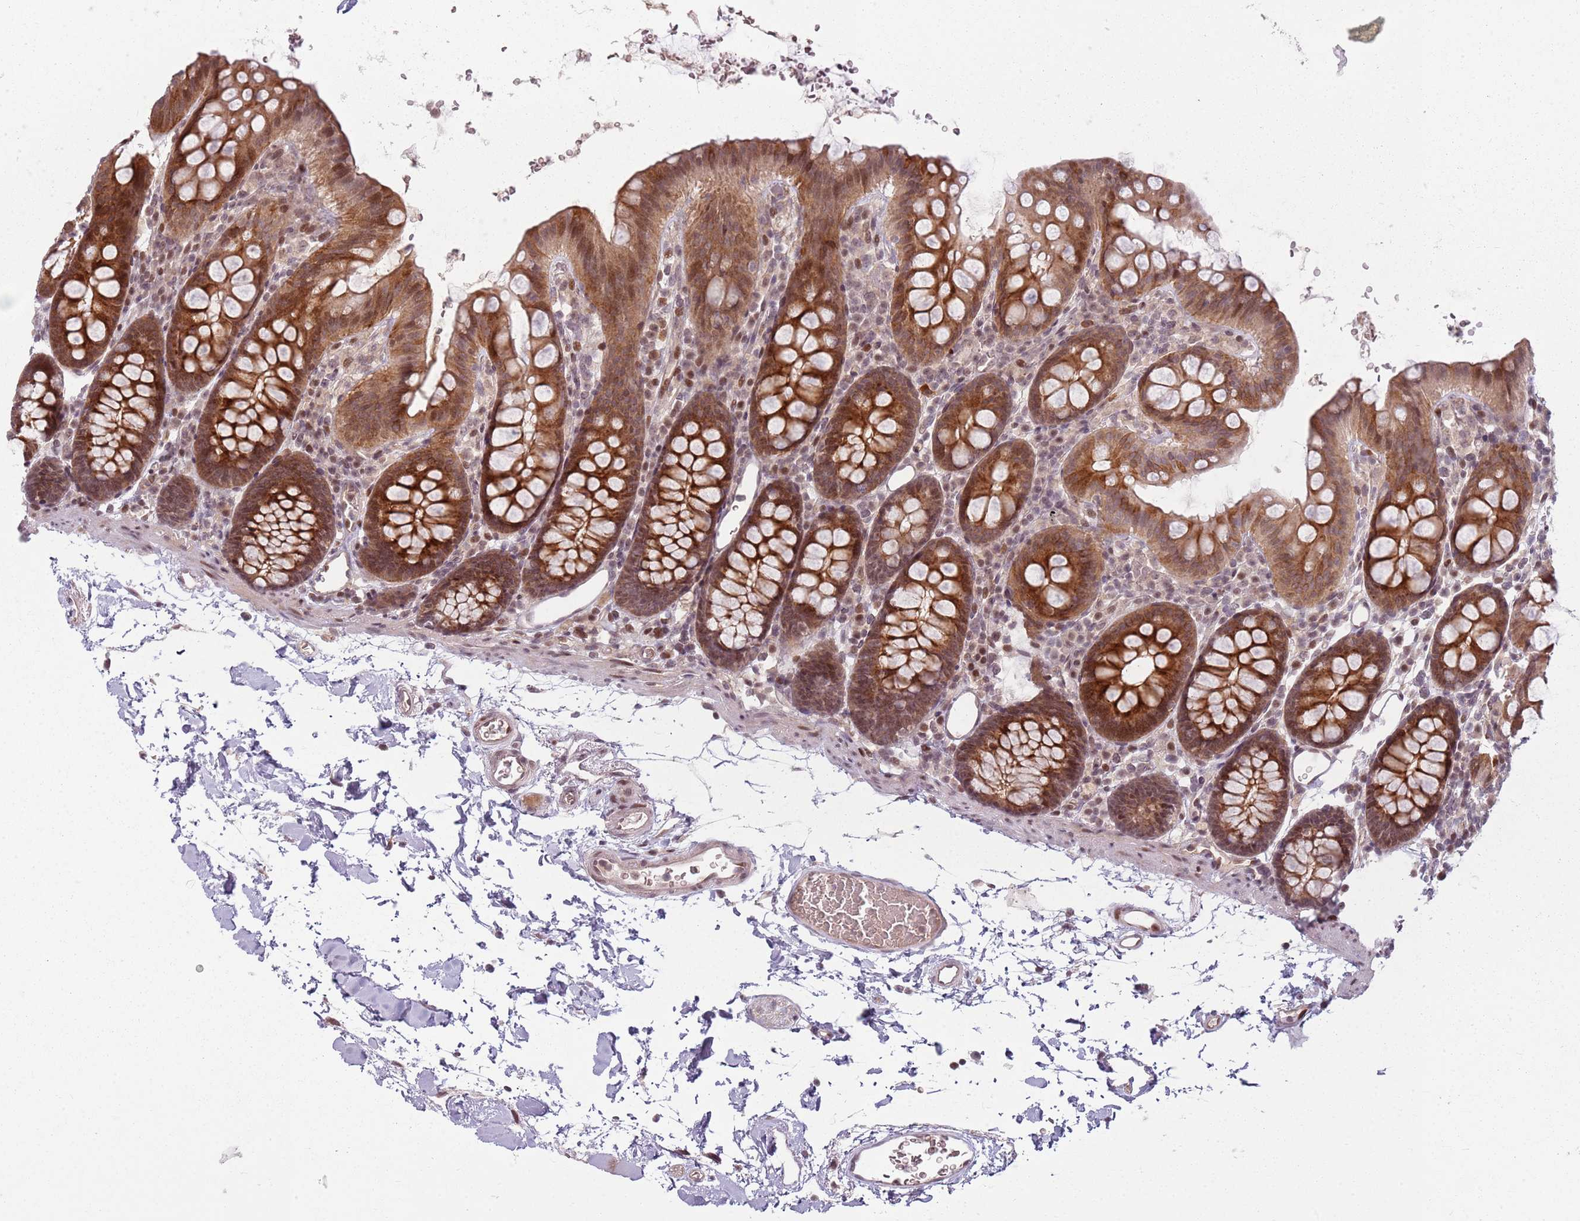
{"staining": {"intensity": "weak", "quantity": ">75%", "location": "cytoplasmic/membranous,nuclear"}, "tissue": "colon", "cell_type": "Endothelial cells", "image_type": "normal", "snomed": [{"axis": "morphology", "description": "Normal tissue, NOS"}, {"axis": "topography", "description": "Colon"}], "caption": "The image displays immunohistochemical staining of unremarkable colon. There is weak cytoplasmic/membranous,nuclear staining is present in approximately >75% of endothelial cells.", "gene": "ADGRG1", "patient": {"sex": "male", "age": 75}}